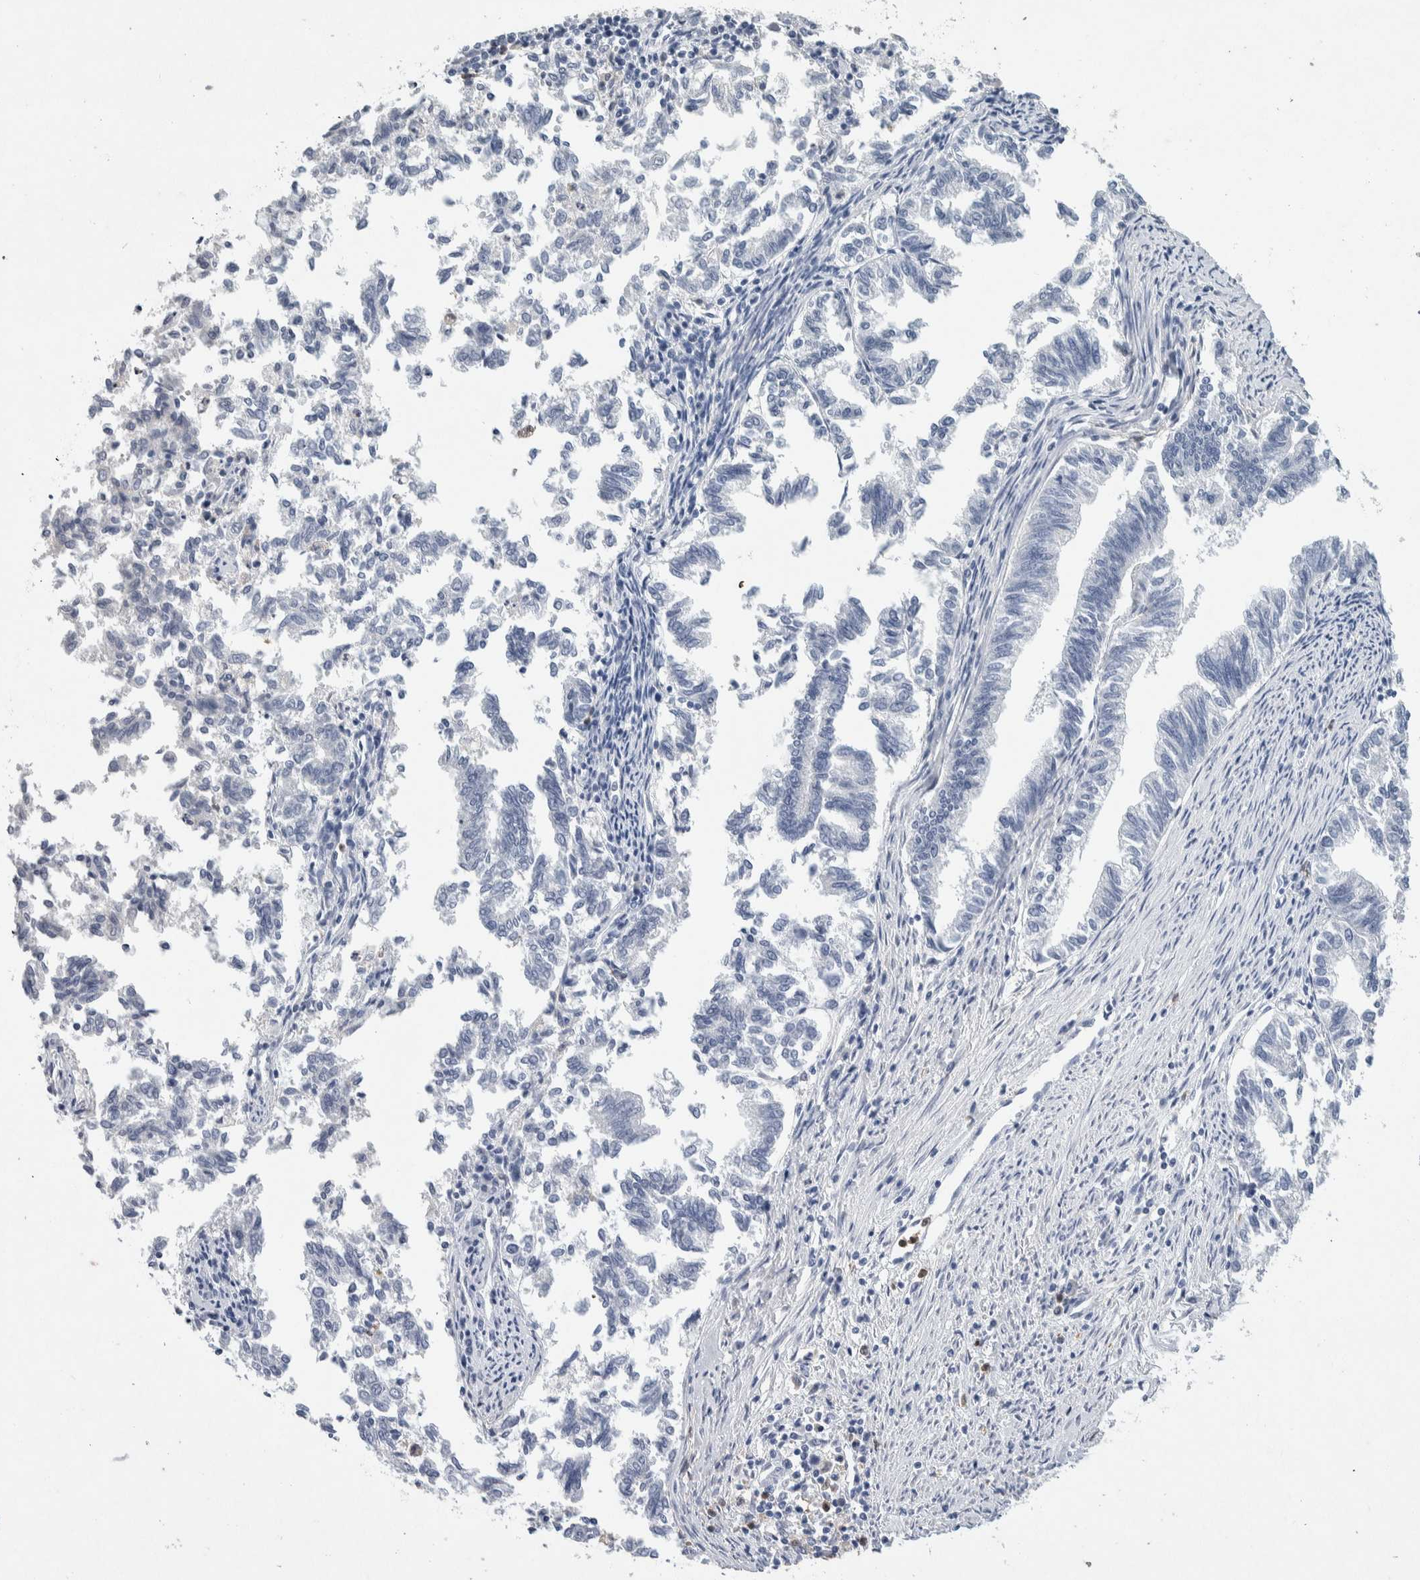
{"staining": {"intensity": "negative", "quantity": "none", "location": "none"}, "tissue": "endometrial cancer", "cell_type": "Tumor cells", "image_type": "cancer", "snomed": [{"axis": "morphology", "description": "Necrosis, NOS"}, {"axis": "morphology", "description": "Adenocarcinoma, NOS"}, {"axis": "topography", "description": "Endometrium"}], "caption": "Tumor cells show no significant positivity in endometrial cancer (adenocarcinoma). Nuclei are stained in blue.", "gene": "NCF2", "patient": {"sex": "female", "age": 79}}